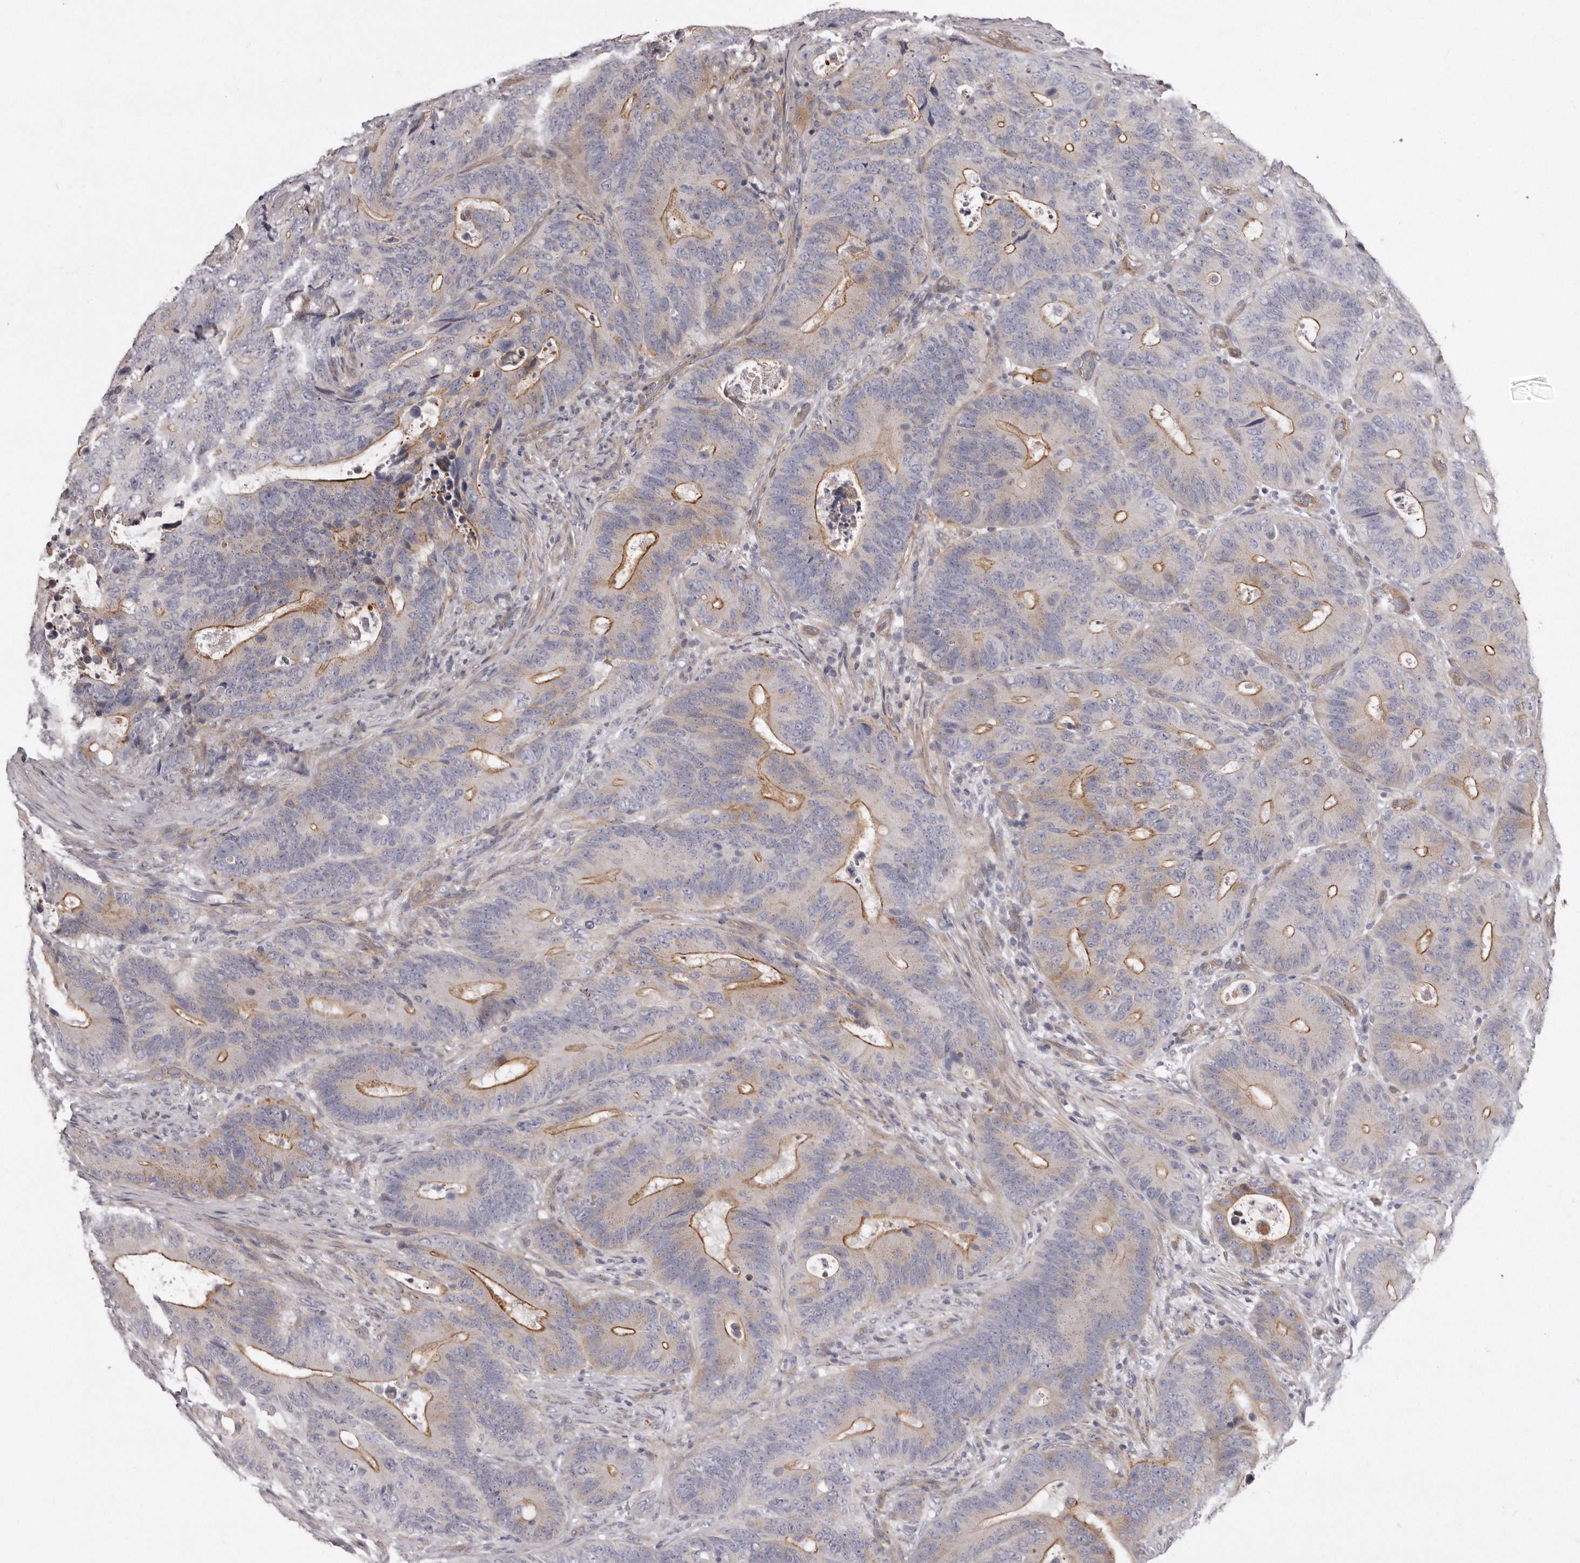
{"staining": {"intensity": "moderate", "quantity": "25%-75%", "location": "cytoplasmic/membranous"}, "tissue": "colorectal cancer", "cell_type": "Tumor cells", "image_type": "cancer", "snomed": [{"axis": "morphology", "description": "Adenocarcinoma, NOS"}, {"axis": "topography", "description": "Colon"}], "caption": "About 25%-75% of tumor cells in human adenocarcinoma (colorectal) demonstrate moderate cytoplasmic/membranous protein staining as visualized by brown immunohistochemical staining.", "gene": "PEG10", "patient": {"sex": "male", "age": 83}}